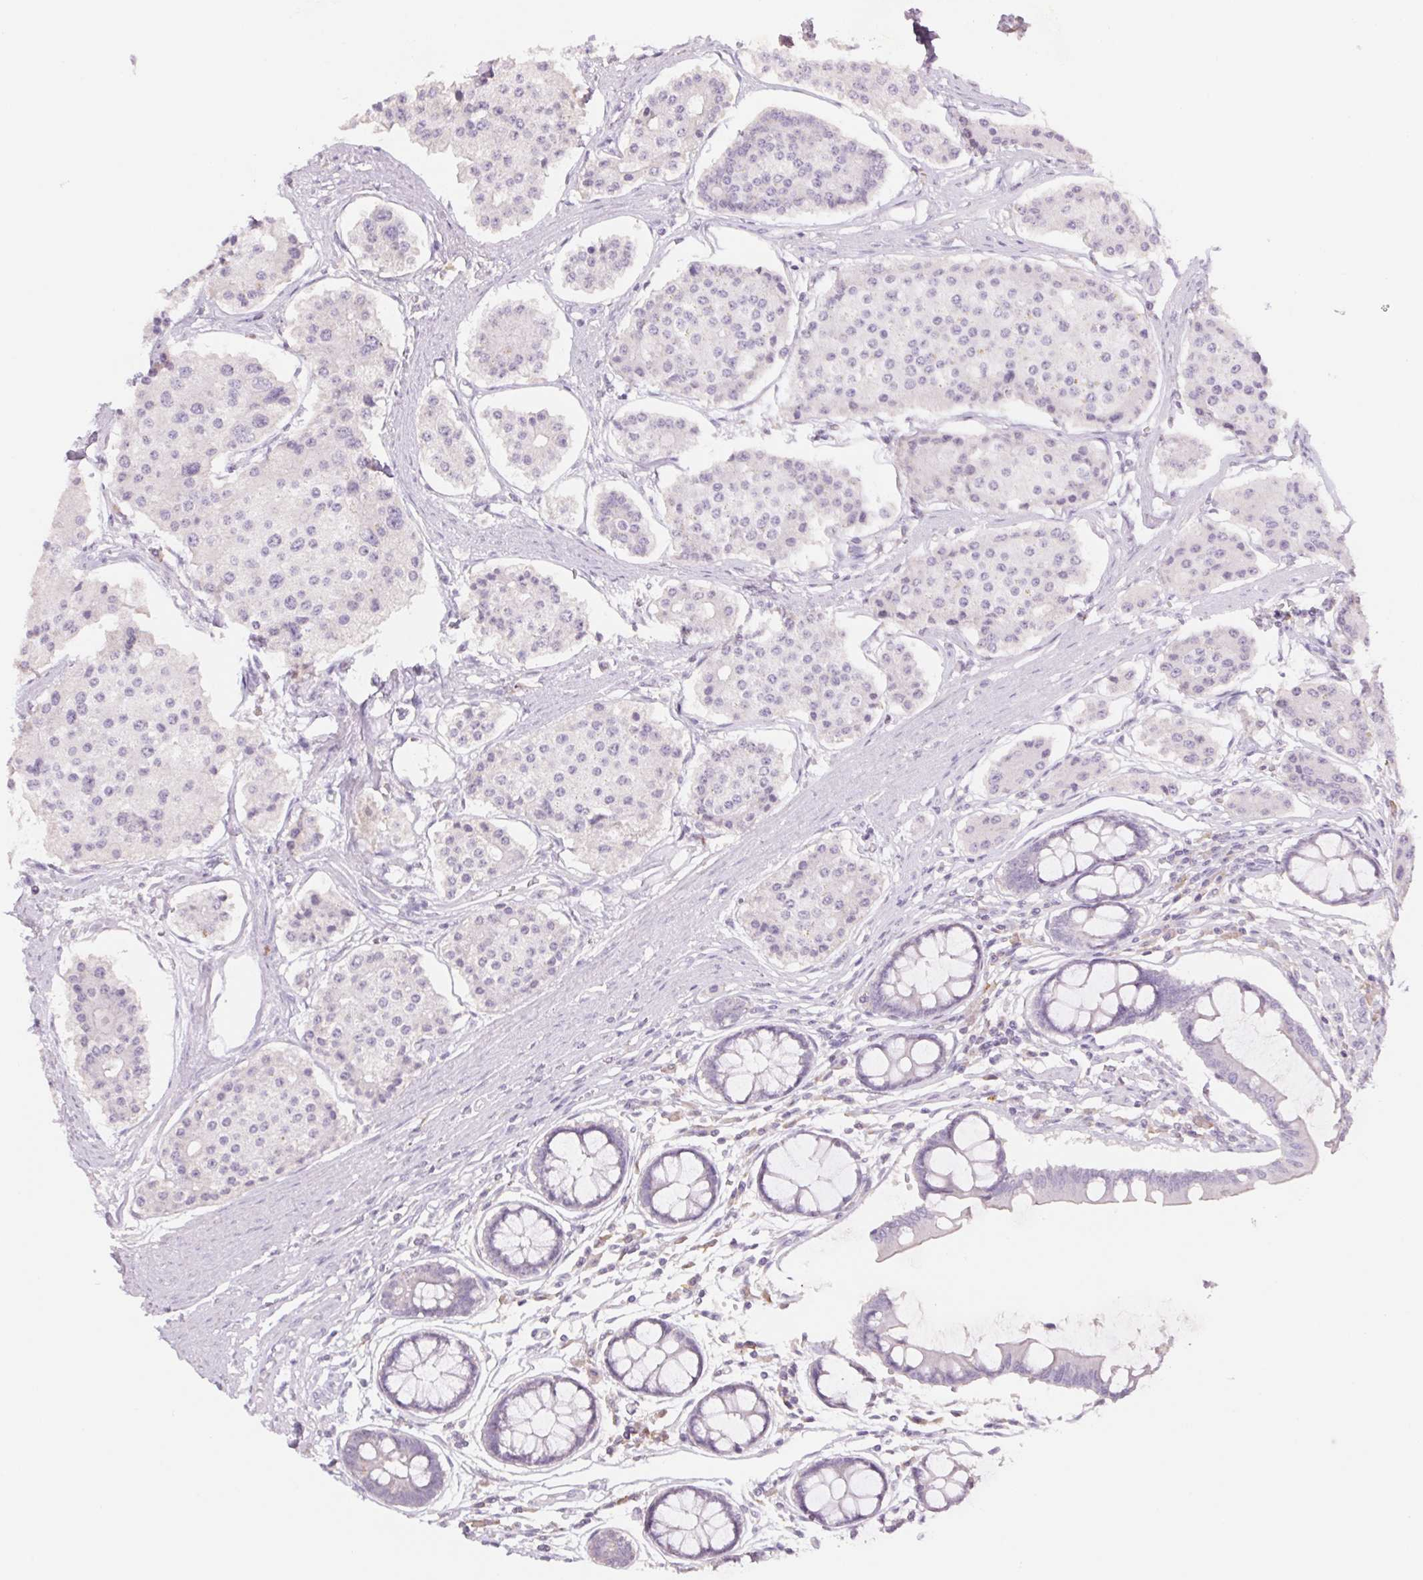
{"staining": {"intensity": "negative", "quantity": "none", "location": "none"}, "tissue": "carcinoid", "cell_type": "Tumor cells", "image_type": "cancer", "snomed": [{"axis": "morphology", "description": "Carcinoid, malignant, NOS"}, {"axis": "topography", "description": "Small intestine"}], "caption": "The immunohistochemistry (IHC) micrograph has no significant expression in tumor cells of carcinoid tissue.", "gene": "PNMA8B", "patient": {"sex": "female", "age": 65}}